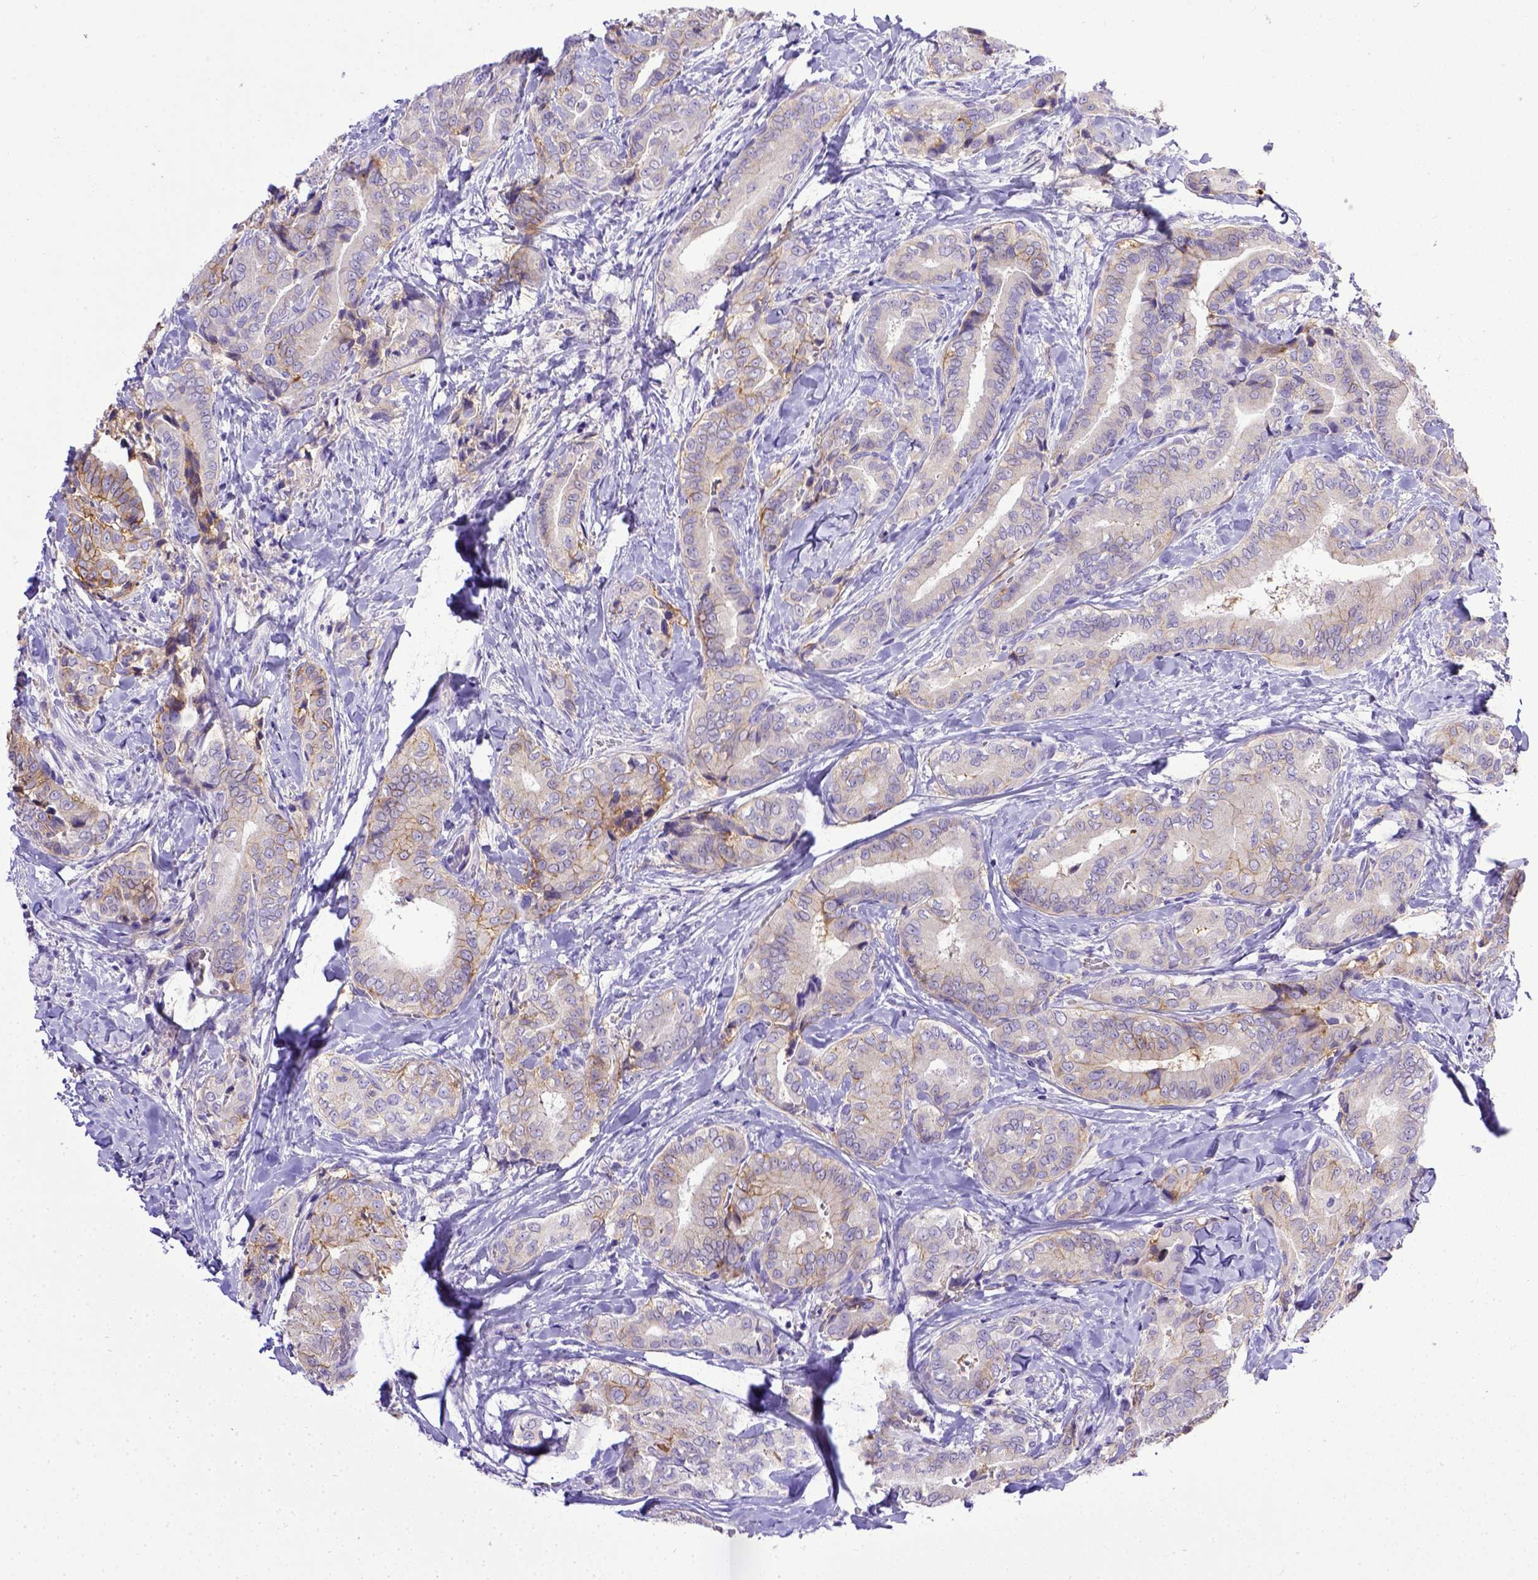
{"staining": {"intensity": "moderate", "quantity": "<25%", "location": "cytoplasmic/membranous"}, "tissue": "thyroid cancer", "cell_type": "Tumor cells", "image_type": "cancer", "snomed": [{"axis": "morphology", "description": "Papillary adenocarcinoma, NOS"}, {"axis": "topography", "description": "Thyroid gland"}], "caption": "Immunohistochemical staining of papillary adenocarcinoma (thyroid) displays moderate cytoplasmic/membranous protein expression in approximately <25% of tumor cells.", "gene": "BTN1A1", "patient": {"sex": "male", "age": 61}}